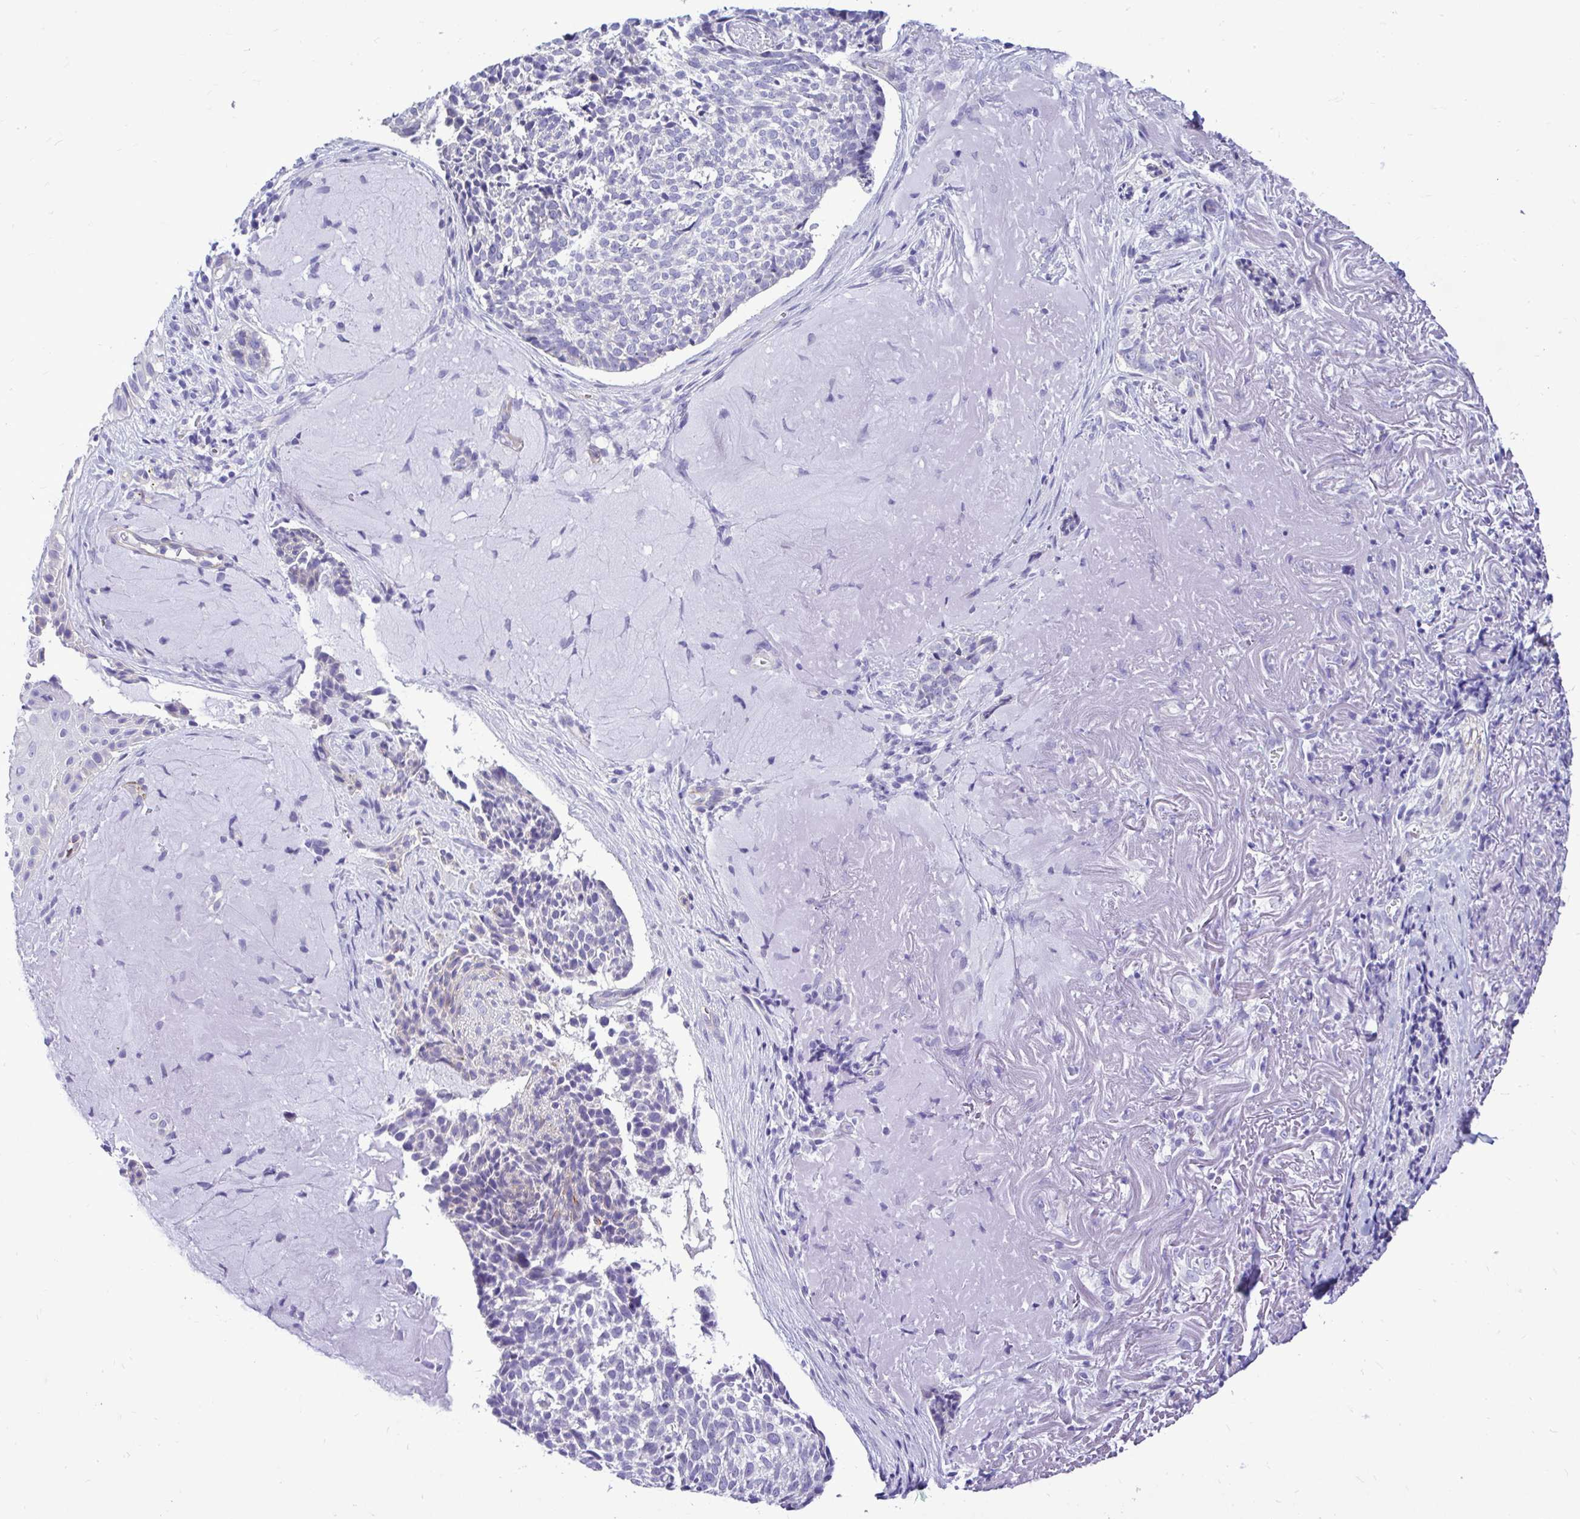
{"staining": {"intensity": "negative", "quantity": "none", "location": "none"}, "tissue": "skin cancer", "cell_type": "Tumor cells", "image_type": "cancer", "snomed": [{"axis": "morphology", "description": "Basal cell carcinoma"}, {"axis": "topography", "description": "Skin"}, {"axis": "topography", "description": "Skin of face"}], "caption": "A high-resolution histopathology image shows IHC staining of skin cancer, which displays no significant staining in tumor cells.", "gene": "ABCG2", "patient": {"sex": "female", "age": 95}}